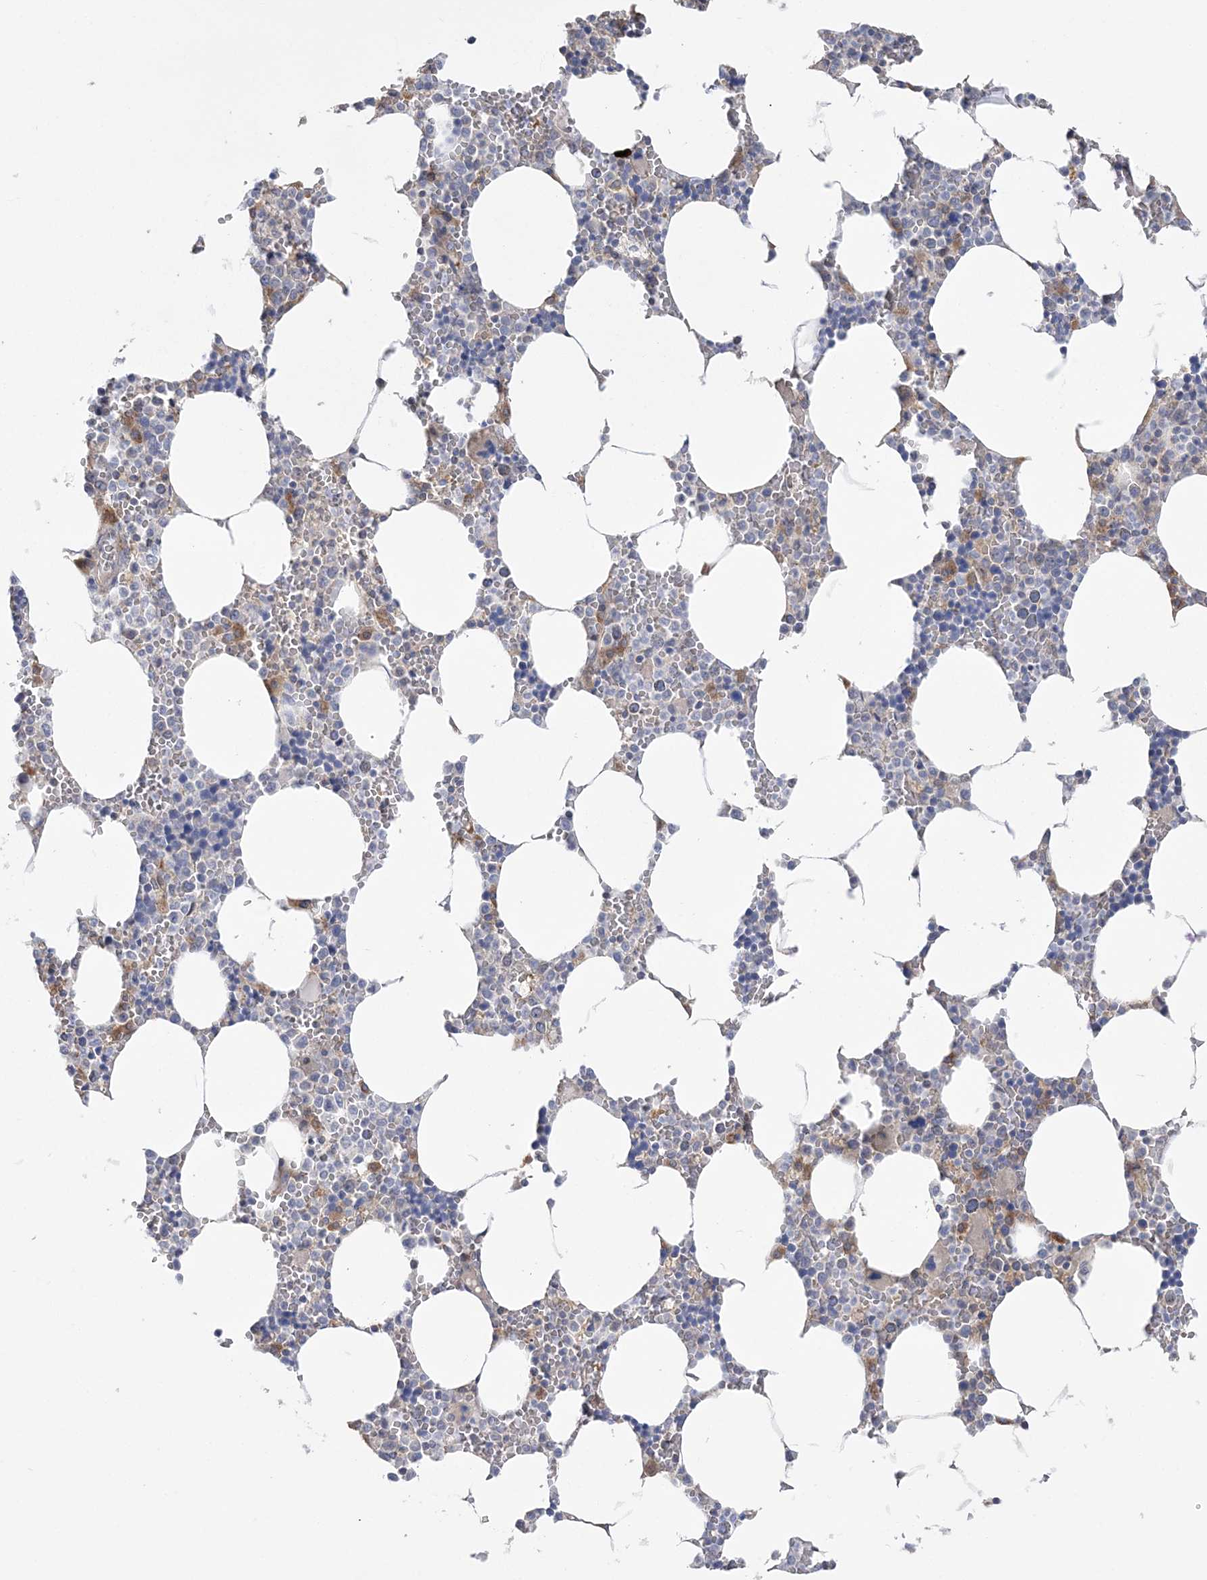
{"staining": {"intensity": "moderate", "quantity": "<25%", "location": "cytoplasmic/membranous"}, "tissue": "bone marrow", "cell_type": "Hematopoietic cells", "image_type": "normal", "snomed": [{"axis": "morphology", "description": "Normal tissue, NOS"}, {"axis": "topography", "description": "Bone marrow"}], "caption": "Immunohistochemistry (IHC) histopathology image of unremarkable bone marrow stained for a protein (brown), which shows low levels of moderate cytoplasmic/membranous expression in approximately <25% of hematopoietic cells.", "gene": "MMADHC", "patient": {"sex": "male", "age": 70}}